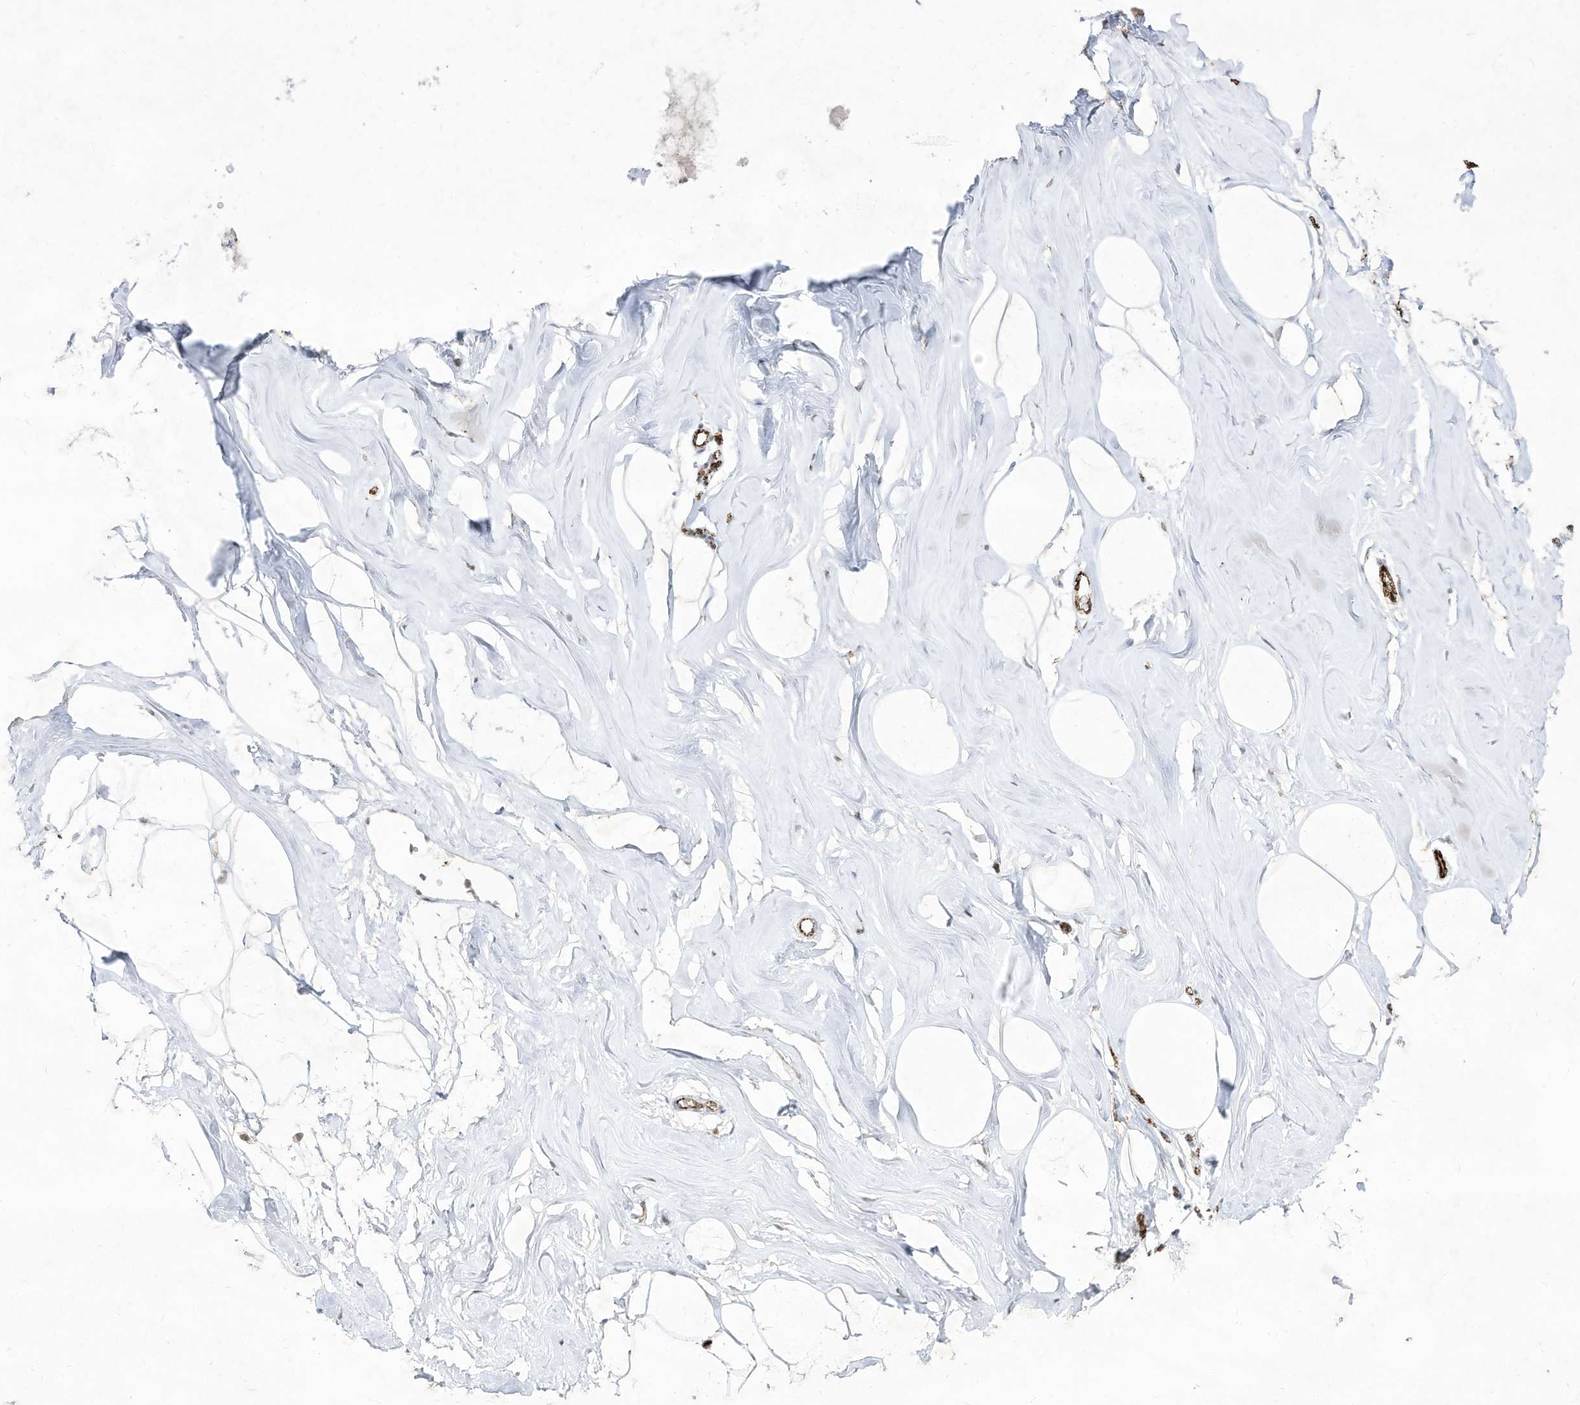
{"staining": {"intensity": "negative", "quantity": "none", "location": "none"}, "tissue": "adipose tissue", "cell_type": "Adipocytes", "image_type": "normal", "snomed": [{"axis": "morphology", "description": "Normal tissue, NOS"}, {"axis": "morphology", "description": "Fibrosis, NOS"}, {"axis": "topography", "description": "Breast"}, {"axis": "topography", "description": "Adipose tissue"}], "caption": "A high-resolution histopathology image shows immunohistochemistry (IHC) staining of benign adipose tissue, which demonstrates no significant positivity in adipocytes. The staining was performed using DAB (3,3'-diaminobenzidine) to visualize the protein expression in brown, while the nuclei were stained in blue with hematoxylin (Magnification: 20x).", "gene": "ZGRF1", "patient": {"sex": "female", "age": 39}}